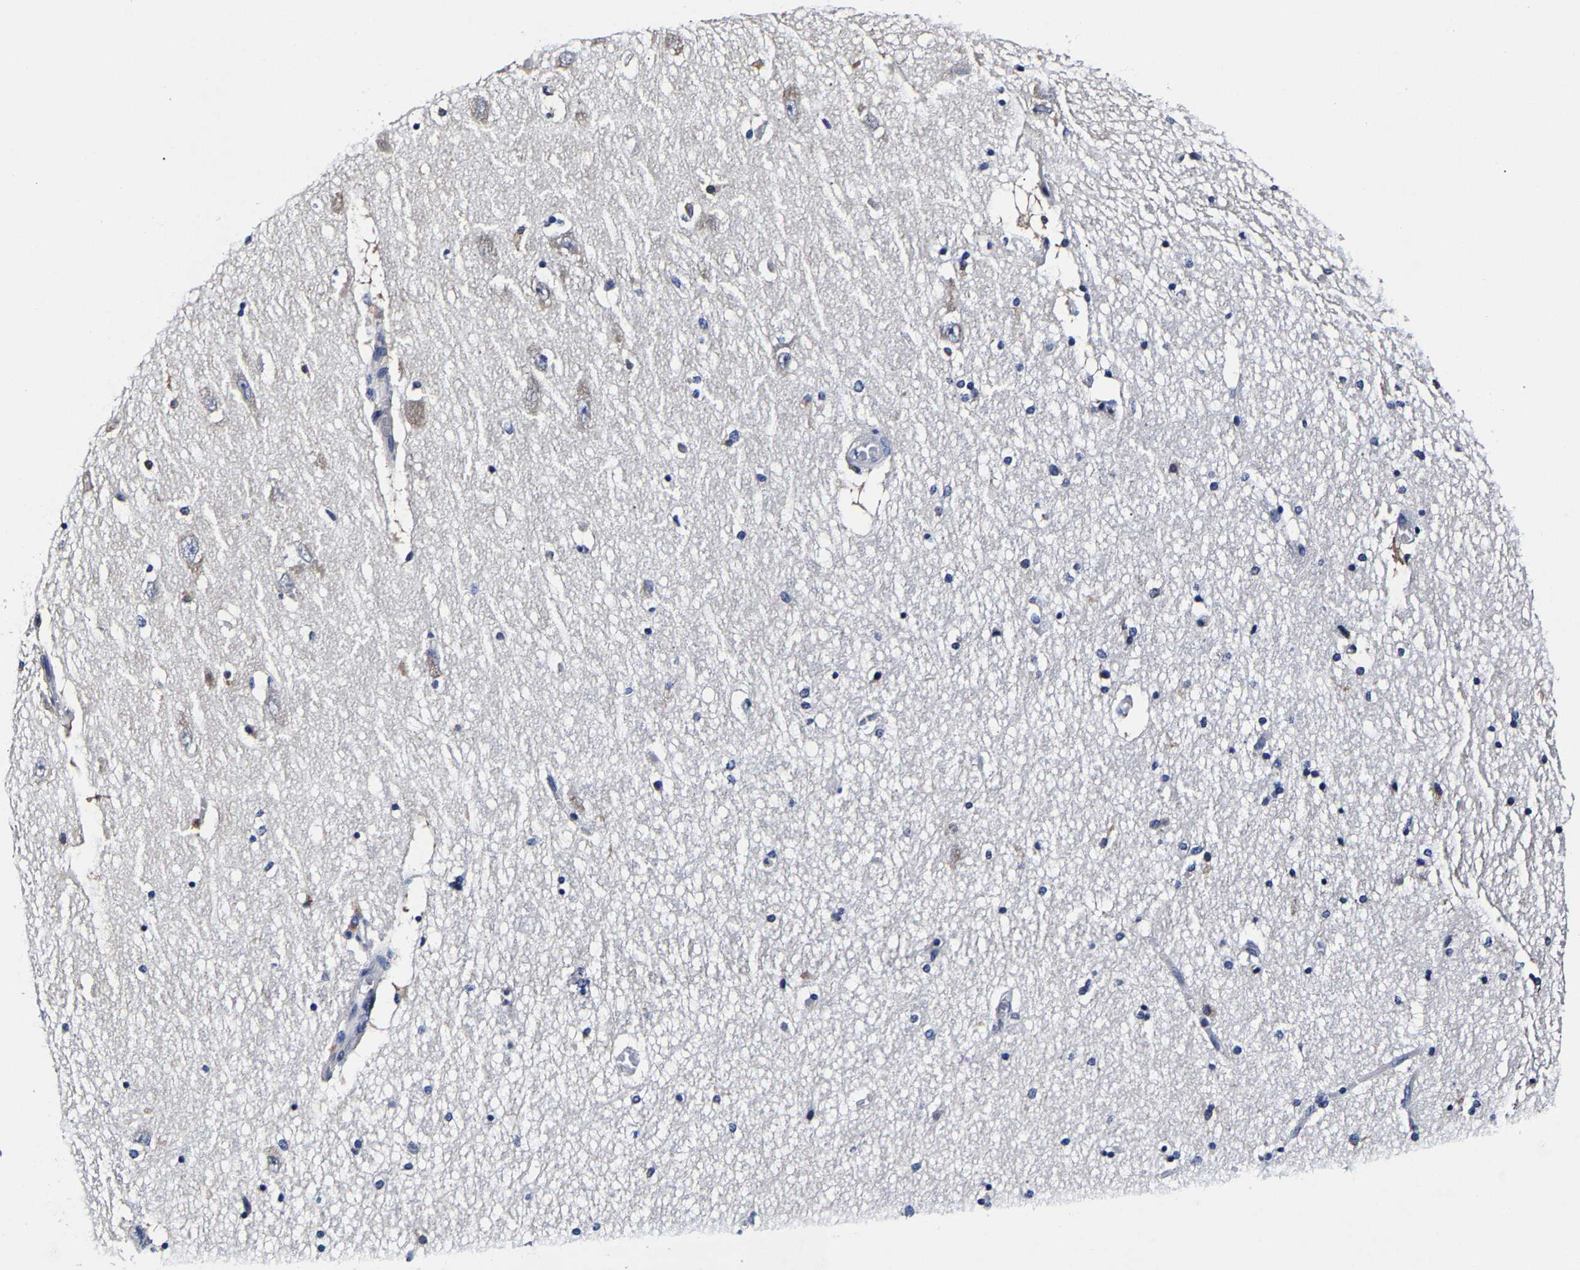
{"staining": {"intensity": "negative", "quantity": "none", "location": "none"}, "tissue": "hippocampus", "cell_type": "Glial cells", "image_type": "normal", "snomed": [{"axis": "morphology", "description": "Normal tissue, NOS"}, {"axis": "topography", "description": "Hippocampus"}], "caption": "IHC of benign human hippocampus exhibits no staining in glial cells. (Brightfield microscopy of DAB immunohistochemistry at high magnification).", "gene": "AKAP4", "patient": {"sex": "female", "age": 54}}